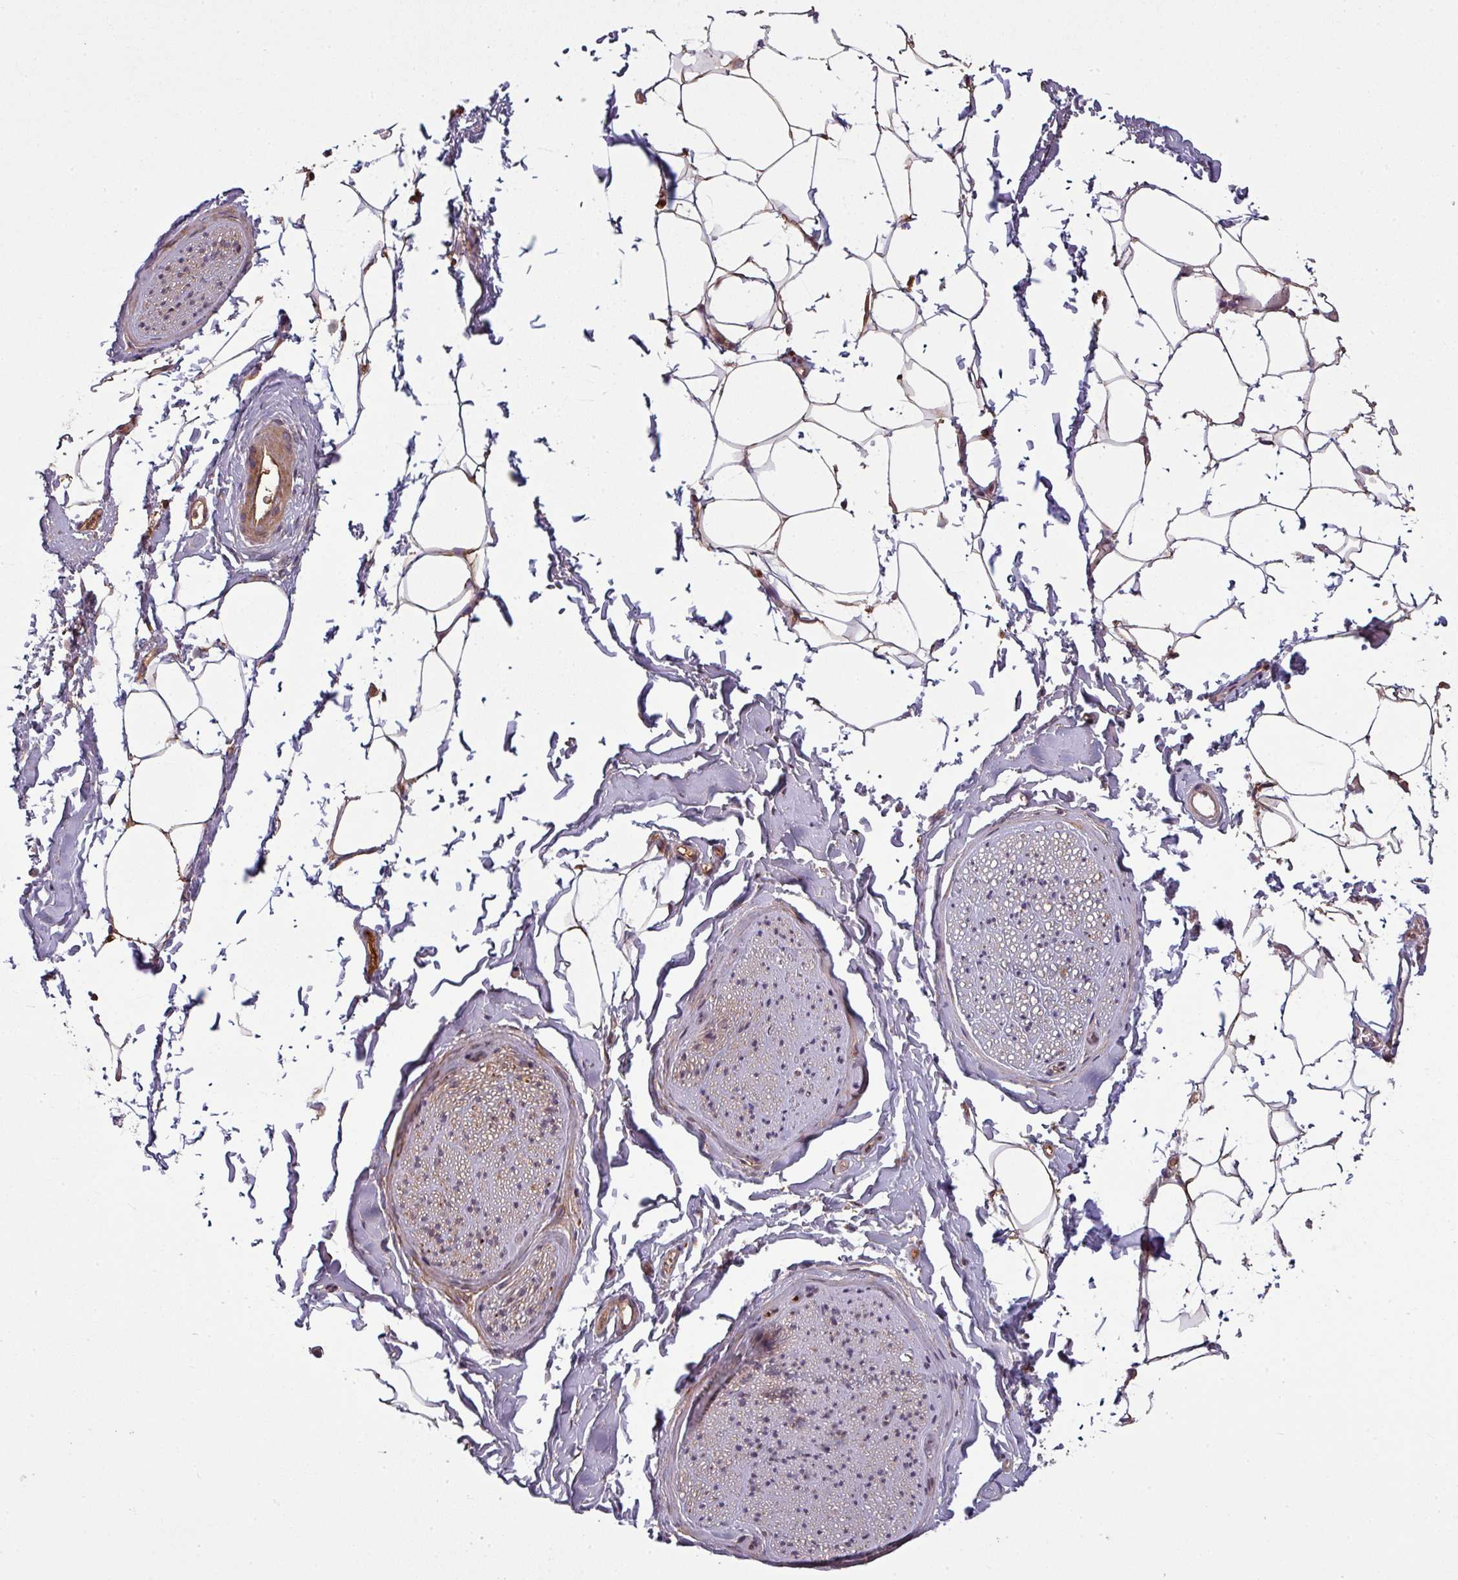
{"staining": {"intensity": "negative", "quantity": "none", "location": "none"}, "tissue": "adipose tissue", "cell_type": "Adipocytes", "image_type": "normal", "snomed": [{"axis": "morphology", "description": "Normal tissue, NOS"}, {"axis": "morphology", "description": "Adenocarcinoma, High grade"}, {"axis": "topography", "description": "Prostate"}, {"axis": "topography", "description": "Peripheral nerve tissue"}], "caption": "Immunohistochemical staining of normal human adipose tissue exhibits no significant staining in adipocytes. (Stains: DAB (3,3'-diaminobenzidine) immunohistochemistry (IHC) with hematoxylin counter stain, Microscopy: brightfield microscopy at high magnification).", "gene": "SNRNP25", "patient": {"sex": "male", "age": 68}}